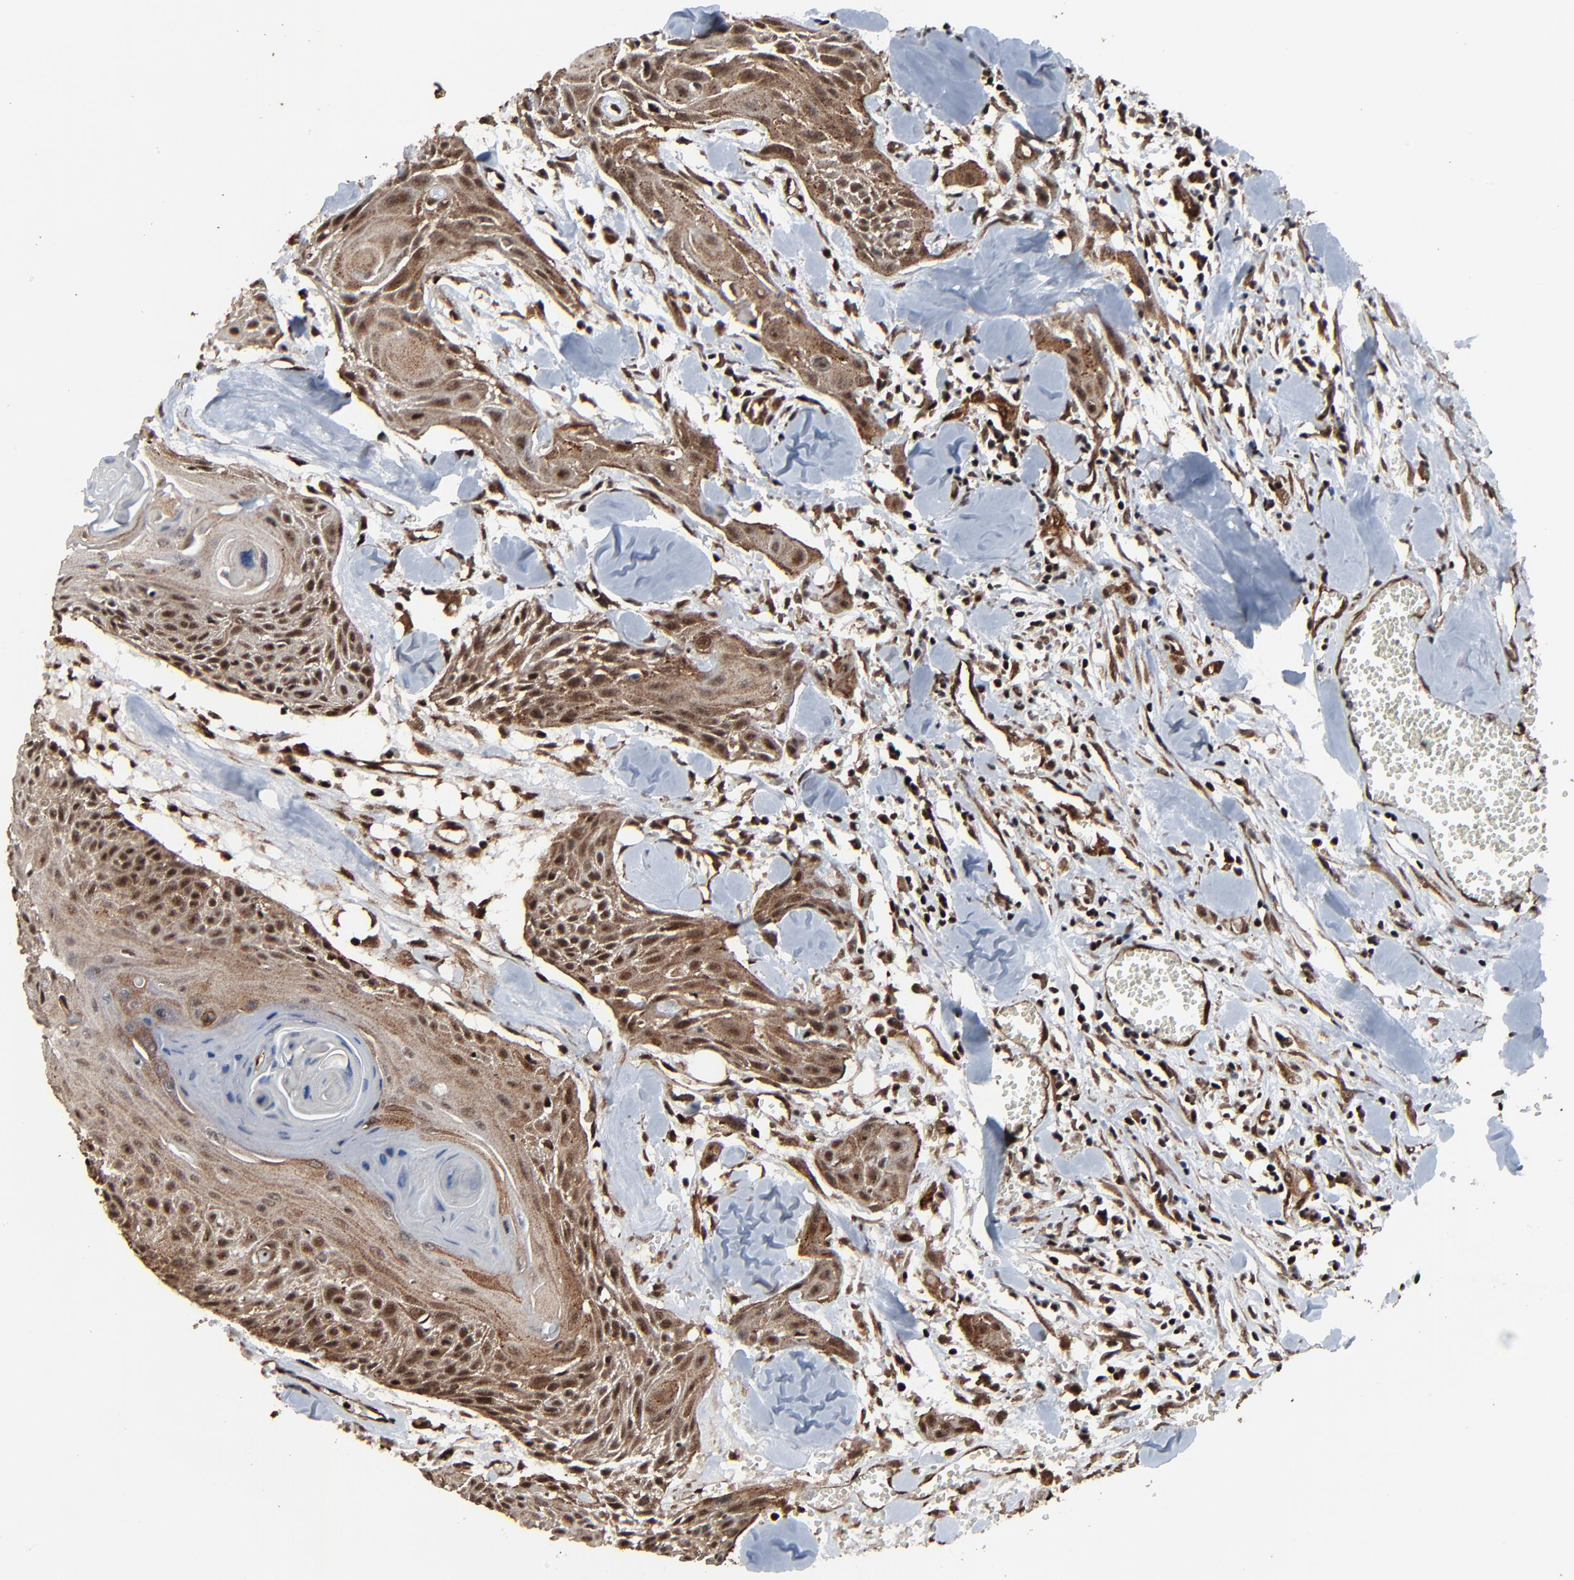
{"staining": {"intensity": "moderate", "quantity": ">75%", "location": "cytoplasmic/membranous,nuclear"}, "tissue": "head and neck cancer", "cell_type": "Tumor cells", "image_type": "cancer", "snomed": [{"axis": "morphology", "description": "Squamous cell carcinoma, NOS"}, {"axis": "morphology", "description": "Squamous cell carcinoma, metastatic, NOS"}, {"axis": "topography", "description": "Lymph node"}, {"axis": "topography", "description": "Salivary gland"}, {"axis": "topography", "description": "Head-Neck"}], "caption": "This is a micrograph of immunohistochemistry staining of head and neck cancer (squamous cell carcinoma), which shows moderate staining in the cytoplasmic/membranous and nuclear of tumor cells.", "gene": "RHOJ", "patient": {"sex": "female", "age": 74}}